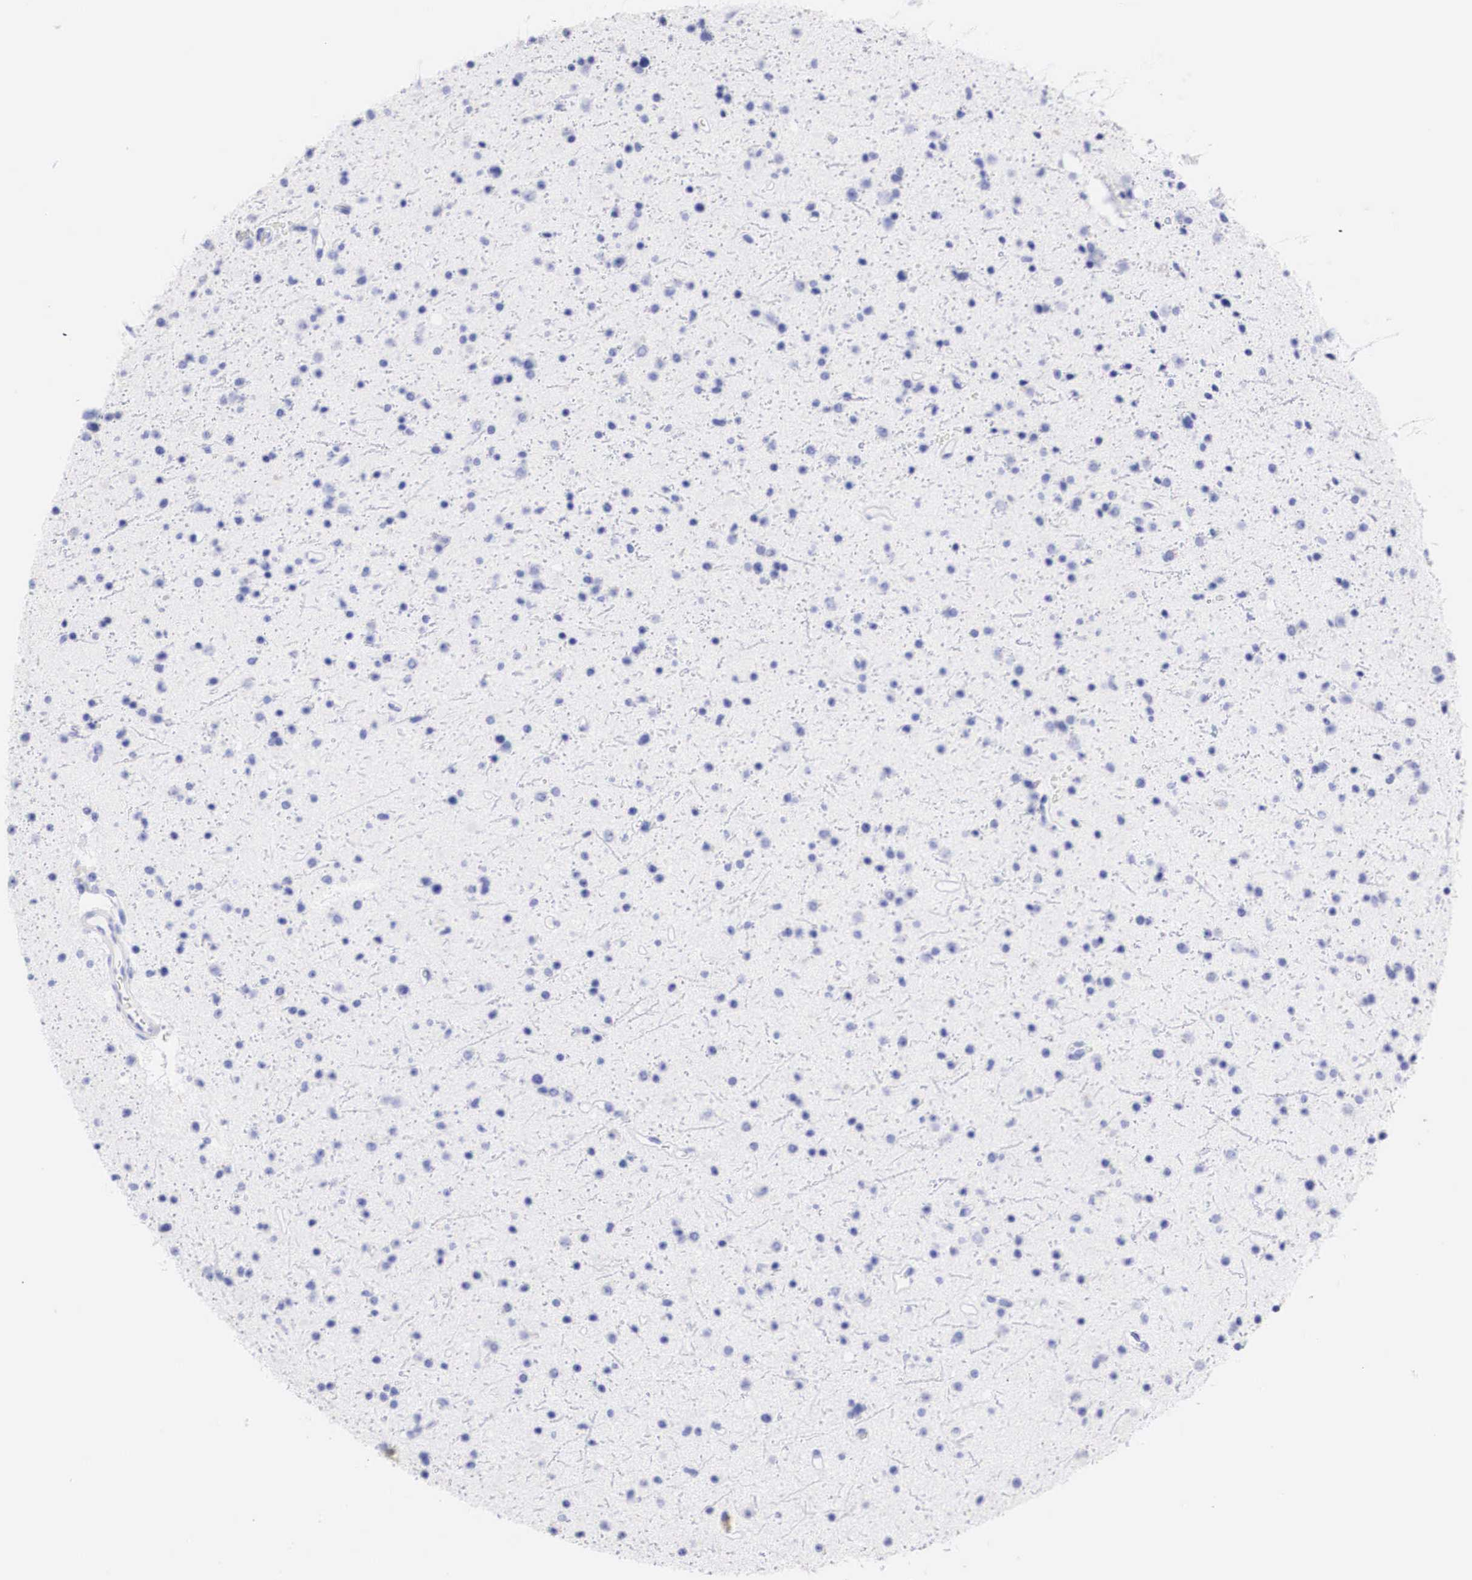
{"staining": {"intensity": "negative", "quantity": "none", "location": "none"}, "tissue": "glioma", "cell_type": "Tumor cells", "image_type": "cancer", "snomed": [{"axis": "morphology", "description": "Glioma, malignant, Low grade"}, {"axis": "topography", "description": "Brain"}], "caption": "High magnification brightfield microscopy of malignant low-grade glioma stained with DAB (brown) and counterstained with hematoxylin (blue): tumor cells show no significant positivity. (DAB (3,3'-diaminobenzidine) immunohistochemistry with hematoxylin counter stain).", "gene": "ERBB2", "patient": {"sex": "female", "age": 46}}